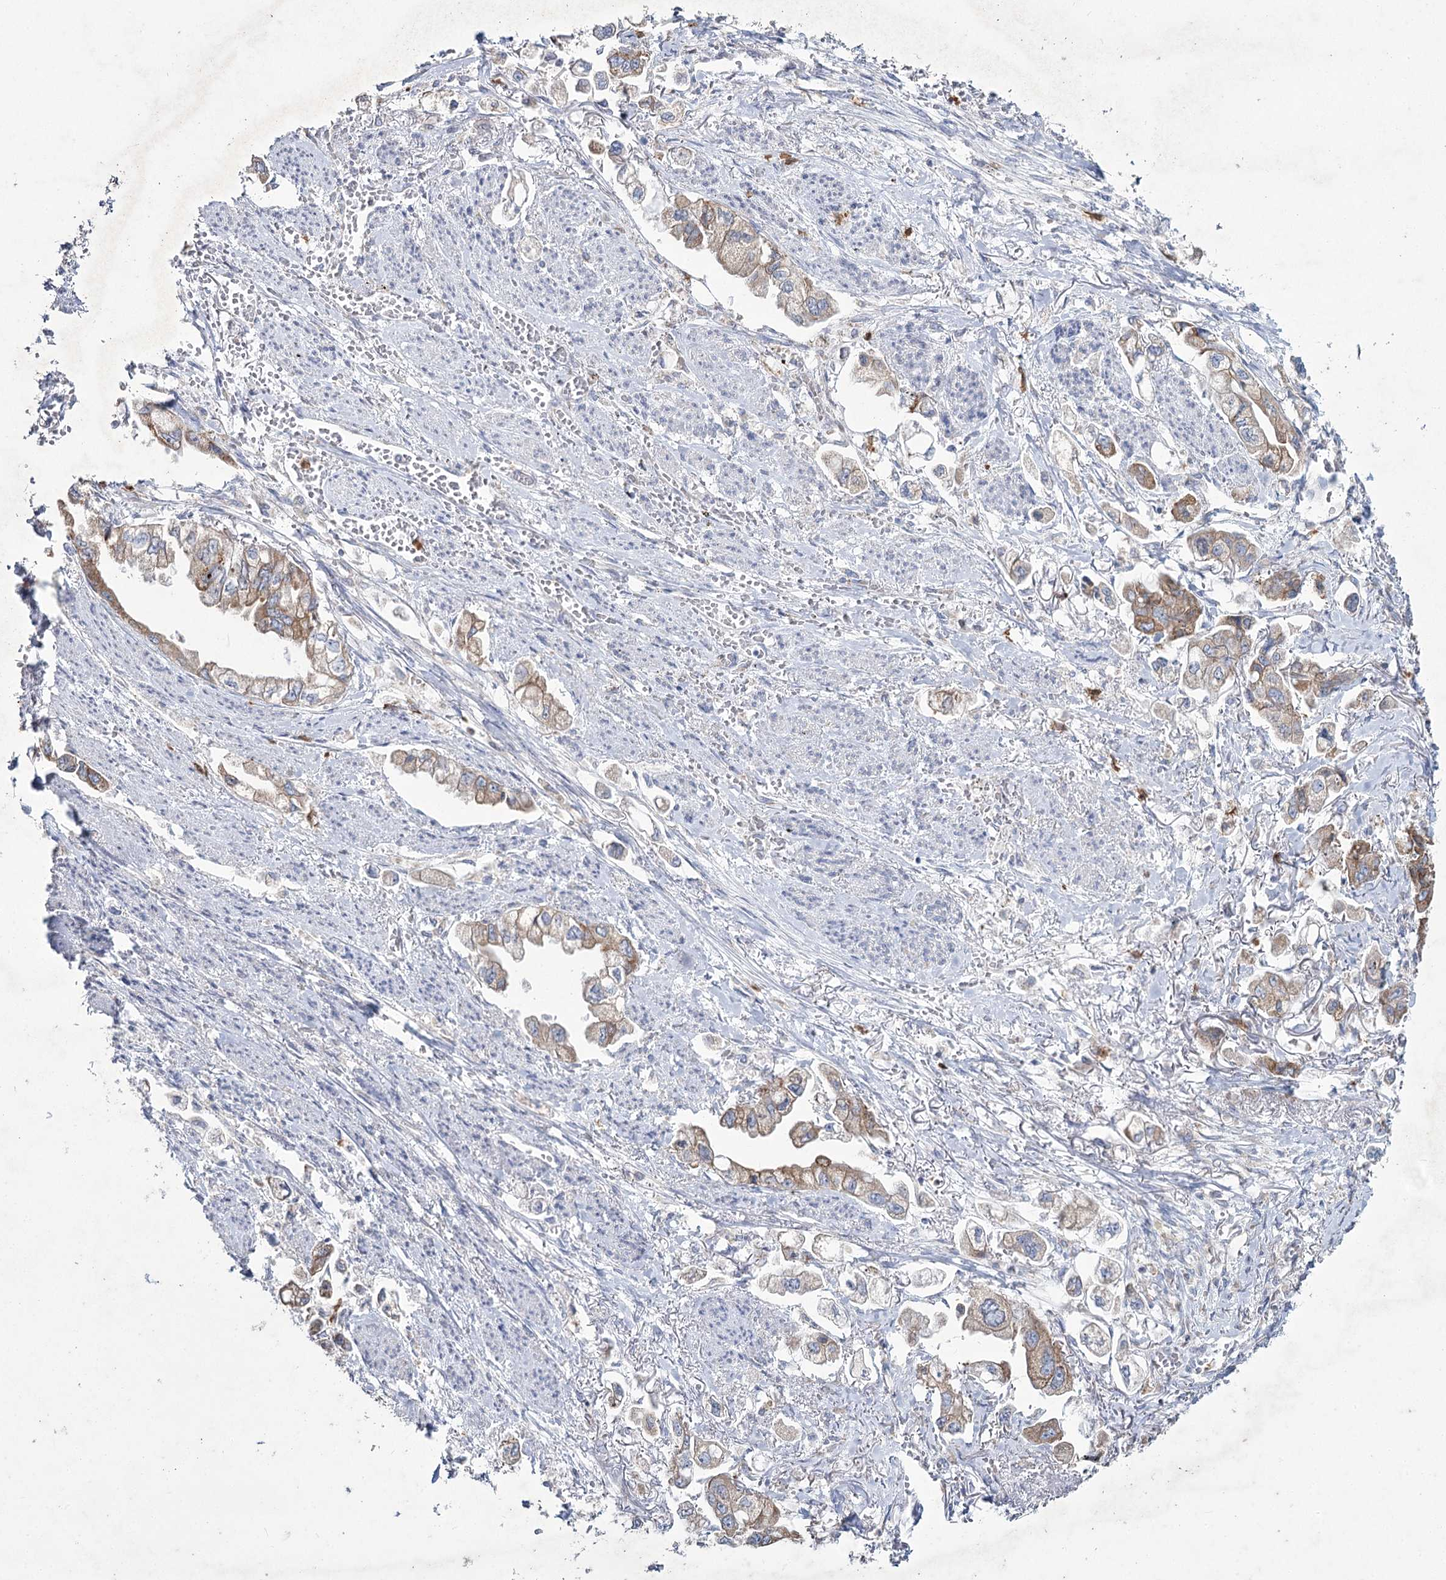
{"staining": {"intensity": "moderate", "quantity": ">75%", "location": "cytoplasmic/membranous"}, "tissue": "stomach cancer", "cell_type": "Tumor cells", "image_type": "cancer", "snomed": [{"axis": "morphology", "description": "Adenocarcinoma, NOS"}, {"axis": "topography", "description": "Stomach"}], "caption": "An IHC photomicrograph of neoplastic tissue is shown. Protein staining in brown labels moderate cytoplasmic/membranous positivity in stomach adenocarcinoma within tumor cells.", "gene": "NIPAL4", "patient": {"sex": "male", "age": 62}}